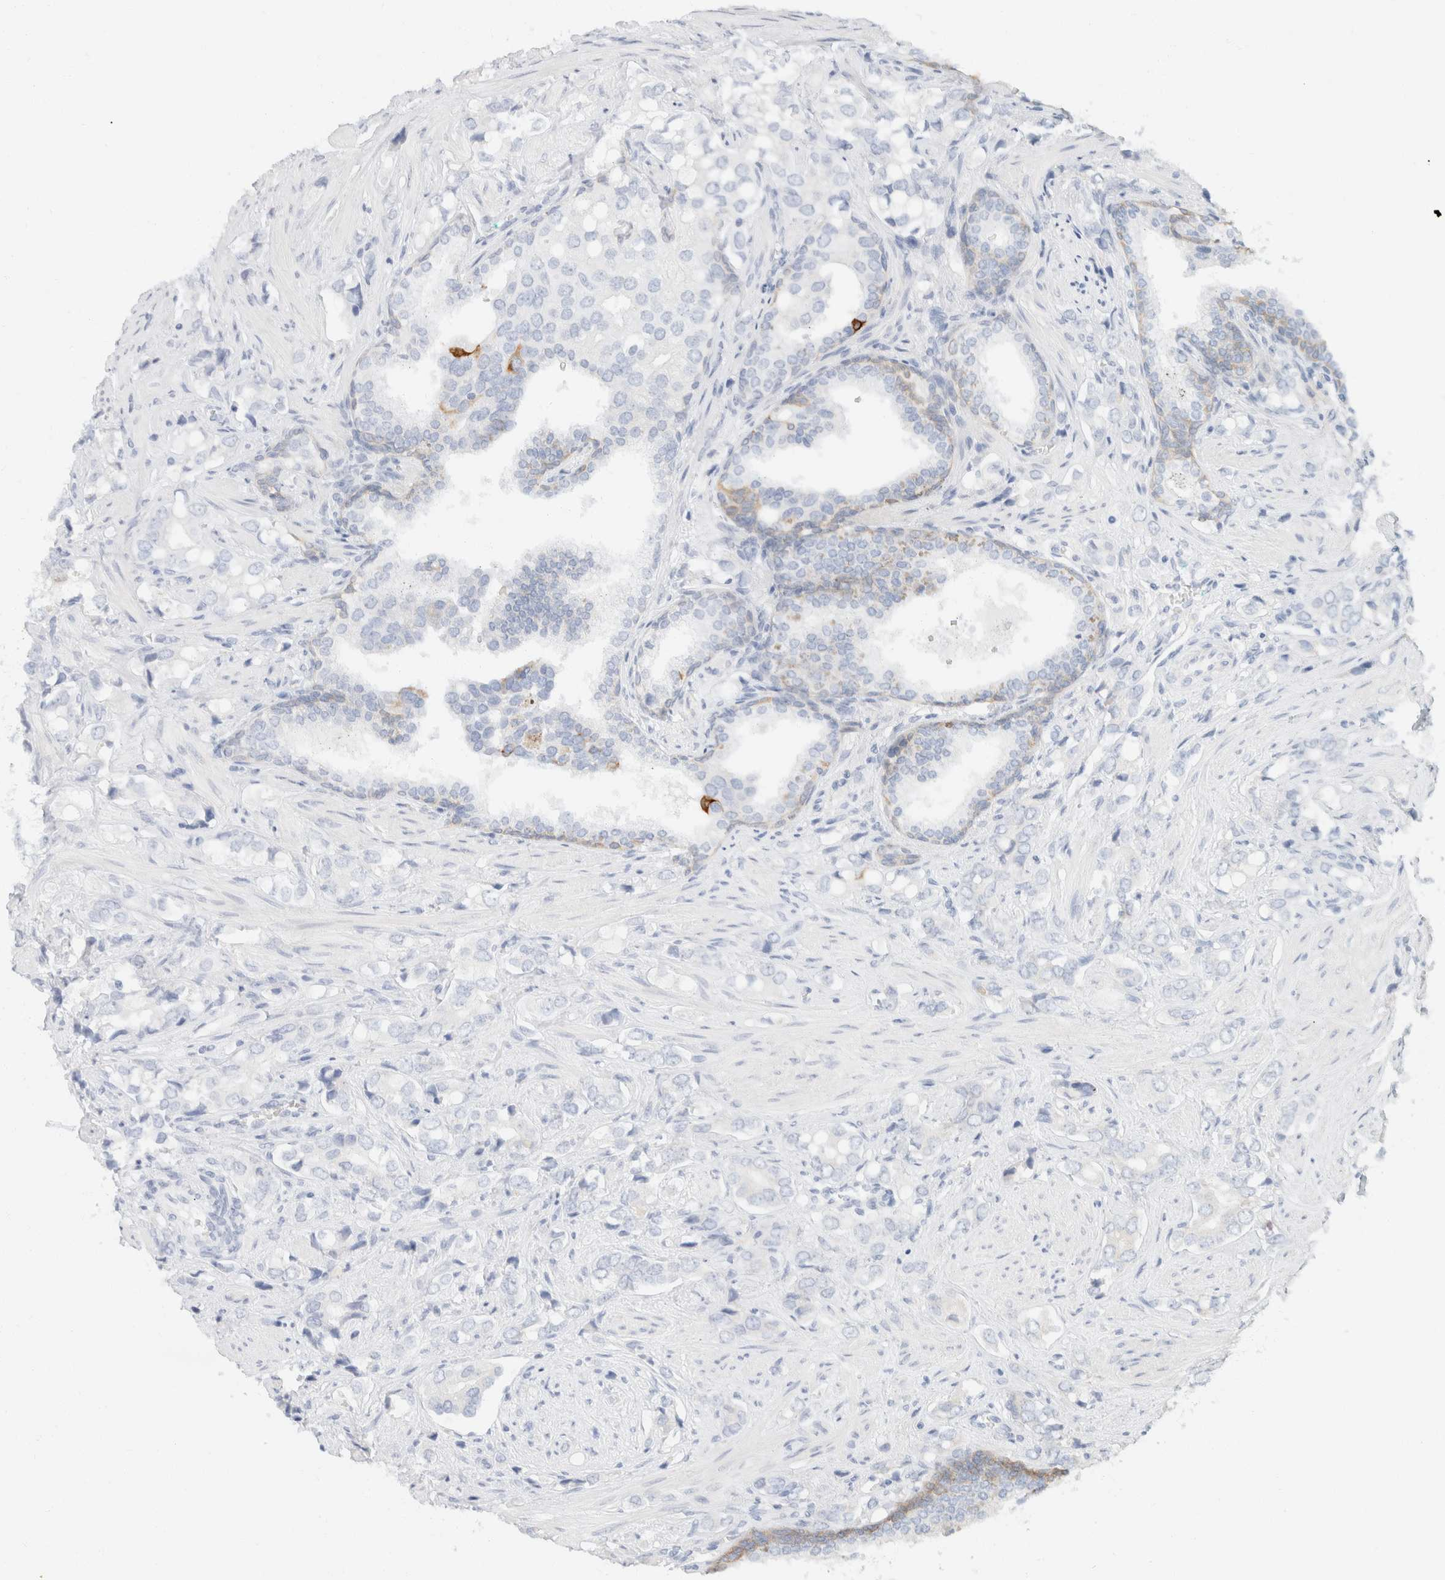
{"staining": {"intensity": "negative", "quantity": "none", "location": "none"}, "tissue": "prostate cancer", "cell_type": "Tumor cells", "image_type": "cancer", "snomed": [{"axis": "morphology", "description": "Adenocarcinoma, High grade"}, {"axis": "topography", "description": "Prostate"}], "caption": "This is an IHC micrograph of adenocarcinoma (high-grade) (prostate). There is no positivity in tumor cells.", "gene": "KRT20", "patient": {"sex": "male", "age": 52}}